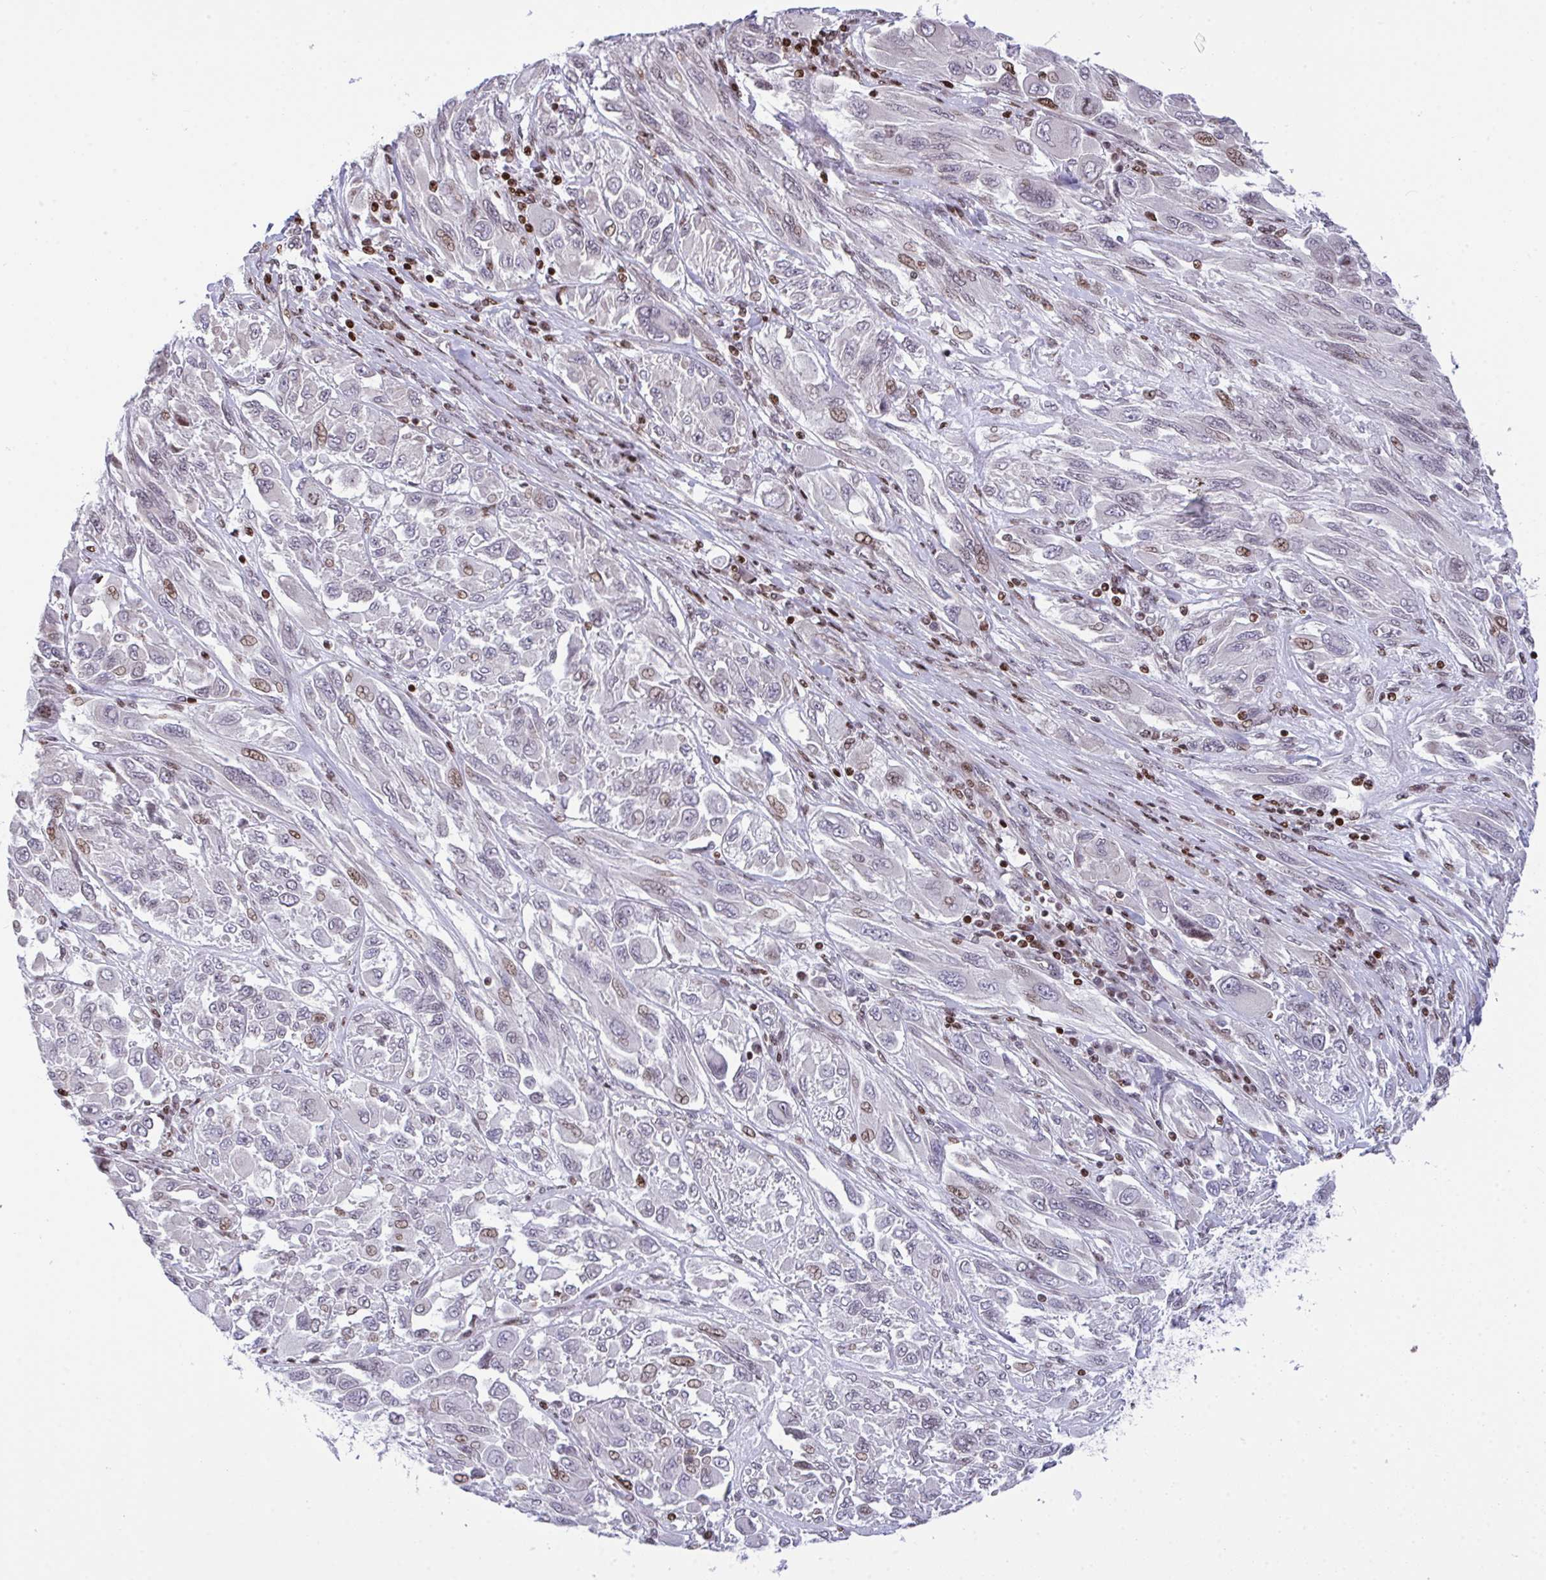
{"staining": {"intensity": "weak", "quantity": "25%-75%", "location": "nuclear"}, "tissue": "melanoma", "cell_type": "Tumor cells", "image_type": "cancer", "snomed": [{"axis": "morphology", "description": "Malignant melanoma, NOS"}, {"axis": "topography", "description": "Skin"}], "caption": "This photomicrograph displays melanoma stained with immunohistochemistry (IHC) to label a protein in brown. The nuclear of tumor cells show weak positivity for the protein. Nuclei are counter-stained blue.", "gene": "RAPGEF5", "patient": {"sex": "female", "age": 91}}